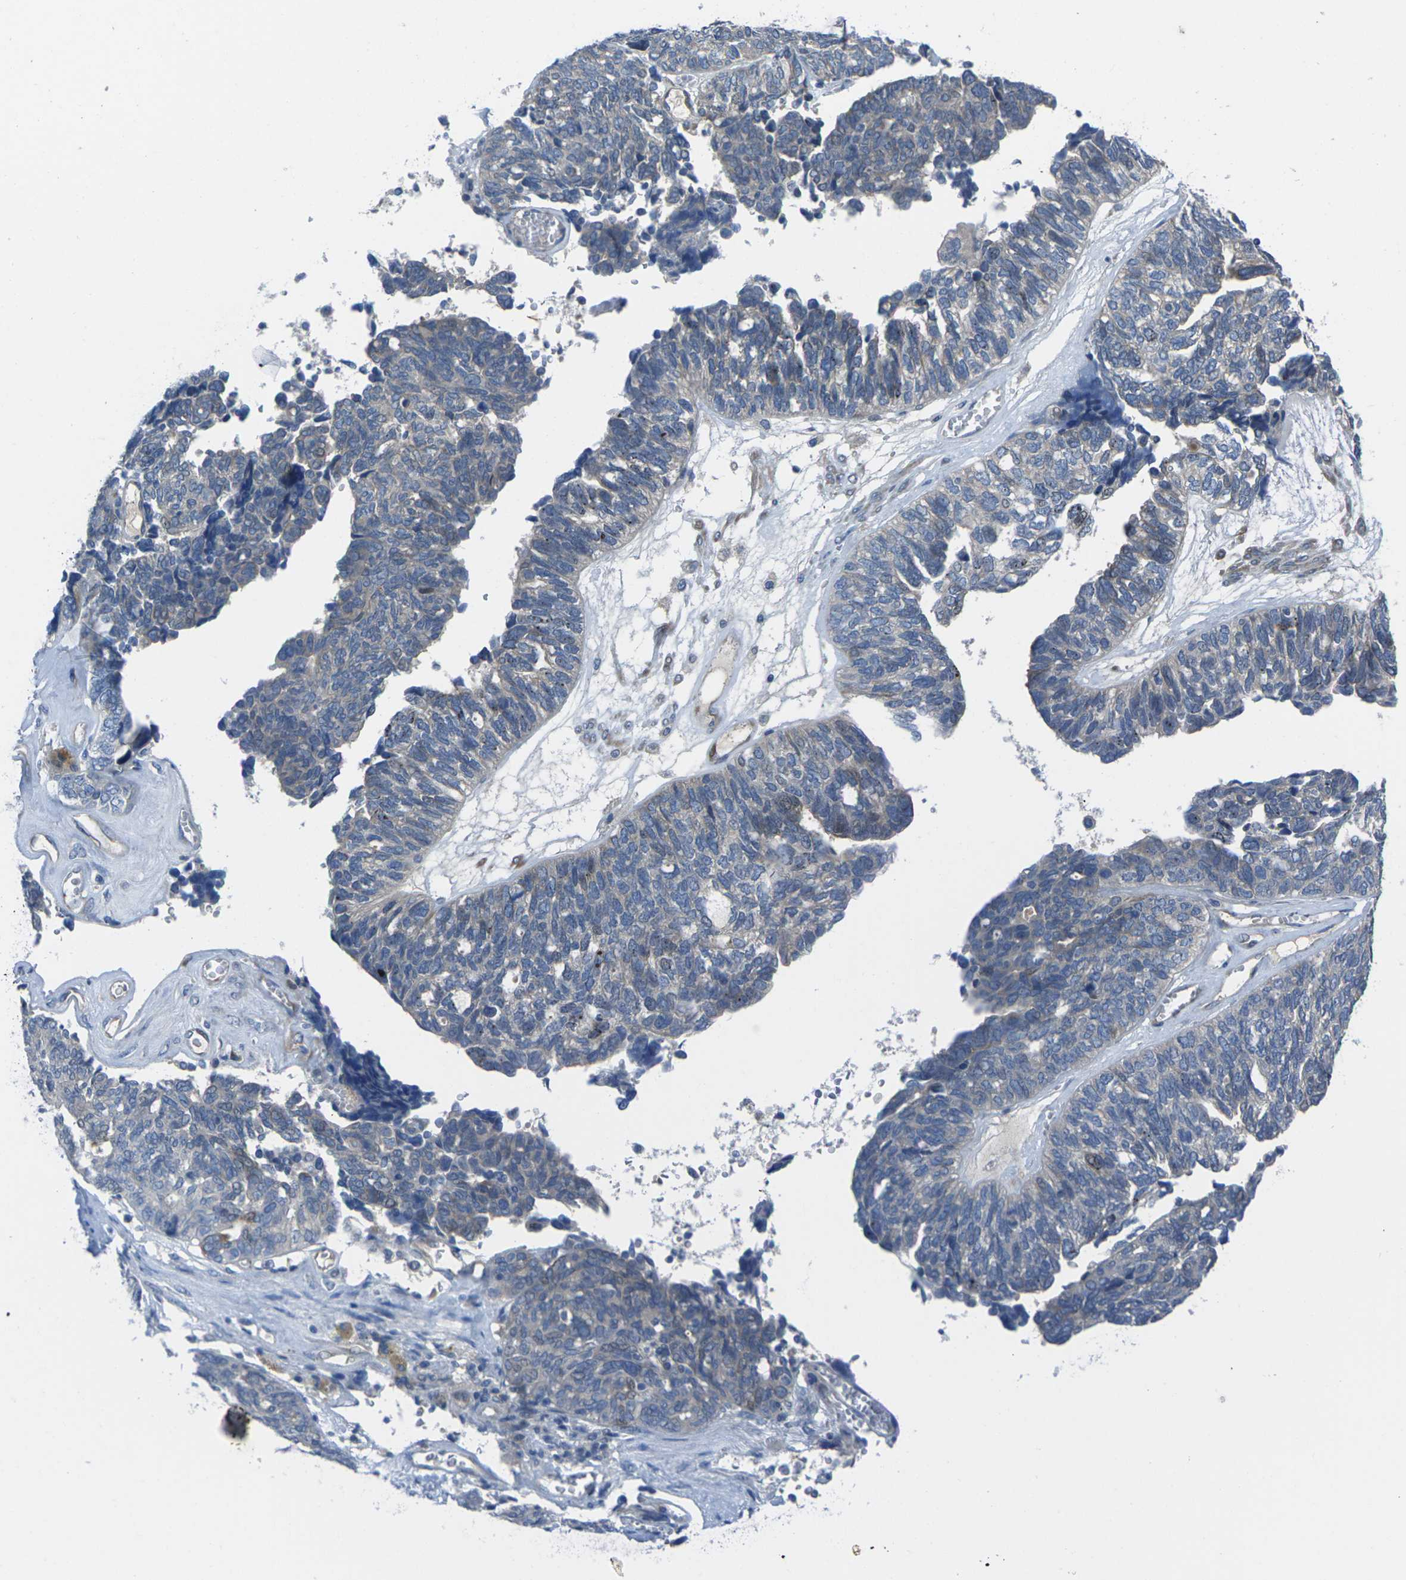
{"staining": {"intensity": "moderate", "quantity": "<25%", "location": "cytoplasmic/membranous"}, "tissue": "ovarian cancer", "cell_type": "Tumor cells", "image_type": "cancer", "snomed": [{"axis": "morphology", "description": "Cystadenocarcinoma, serous, NOS"}, {"axis": "topography", "description": "Ovary"}], "caption": "Approximately <25% of tumor cells in ovarian cancer (serous cystadenocarcinoma) reveal moderate cytoplasmic/membranous protein positivity as visualized by brown immunohistochemical staining.", "gene": "EDNRA", "patient": {"sex": "female", "age": 79}}